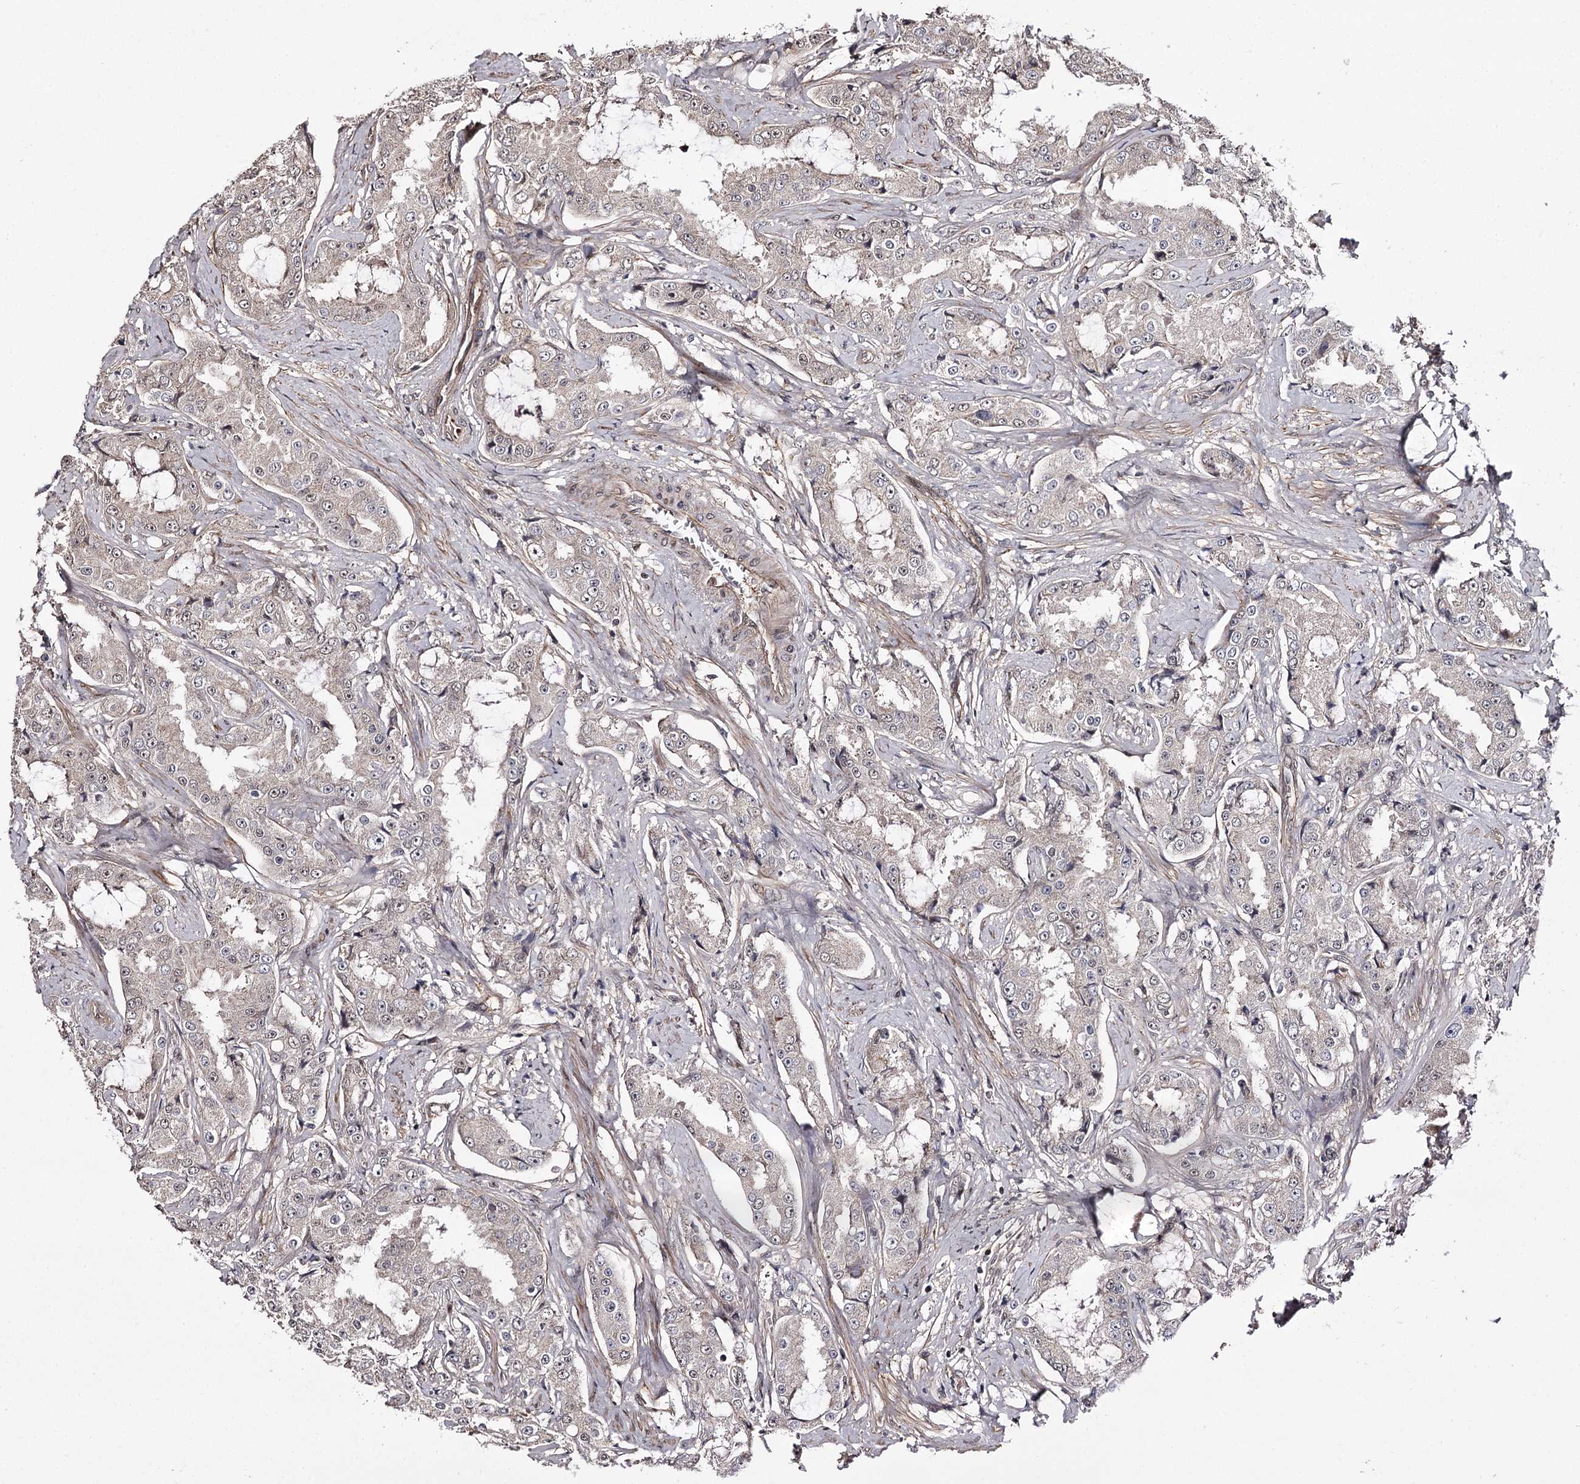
{"staining": {"intensity": "weak", "quantity": "25%-75%", "location": "cytoplasmic/membranous,nuclear"}, "tissue": "prostate cancer", "cell_type": "Tumor cells", "image_type": "cancer", "snomed": [{"axis": "morphology", "description": "Adenocarcinoma, High grade"}, {"axis": "topography", "description": "Prostate"}], "caption": "Prostate adenocarcinoma (high-grade) stained for a protein displays weak cytoplasmic/membranous and nuclear positivity in tumor cells.", "gene": "TTC33", "patient": {"sex": "male", "age": 73}}